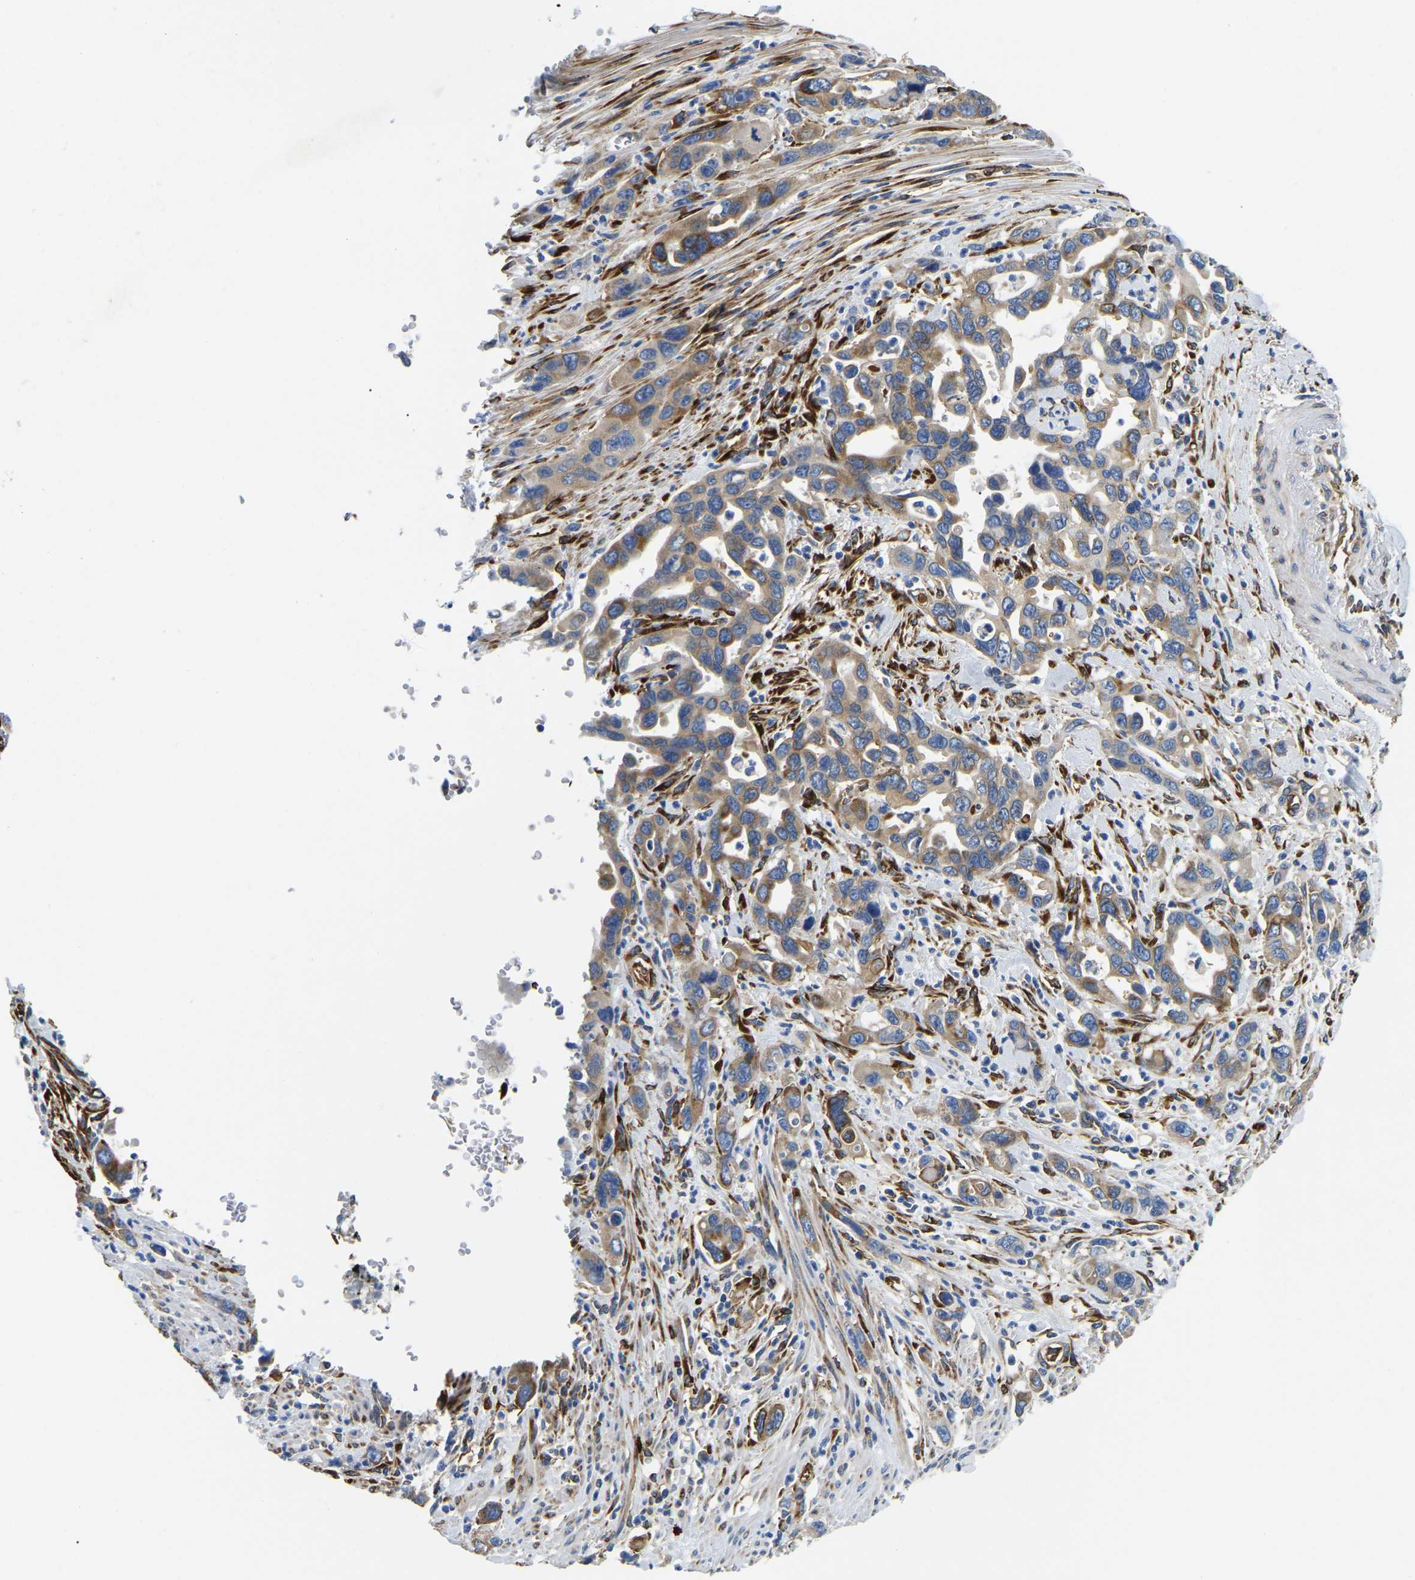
{"staining": {"intensity": "moderate", "quantity": ">75%", "location": "cytoplasmic/membranous"}, "tissue": "pancreatic cancer", "cell_type": "Tumor cells", "image_type": "cancer", "snomed": [{"axis": "morphology", "description": "Adenocarcinoma, NOS"}, {"axis": "topography", "description": "Pancreas"}], "caption": "A high-resolution histopathology image shows immunohistochemistry staining of pancreatic adenocarcinoma, which exhibits moderate cytoplasmic/membranous positivity in approximately >75% of tumor cells.", "gene": "DUSP8", "patient": {"sex": "female", "age": 70}}